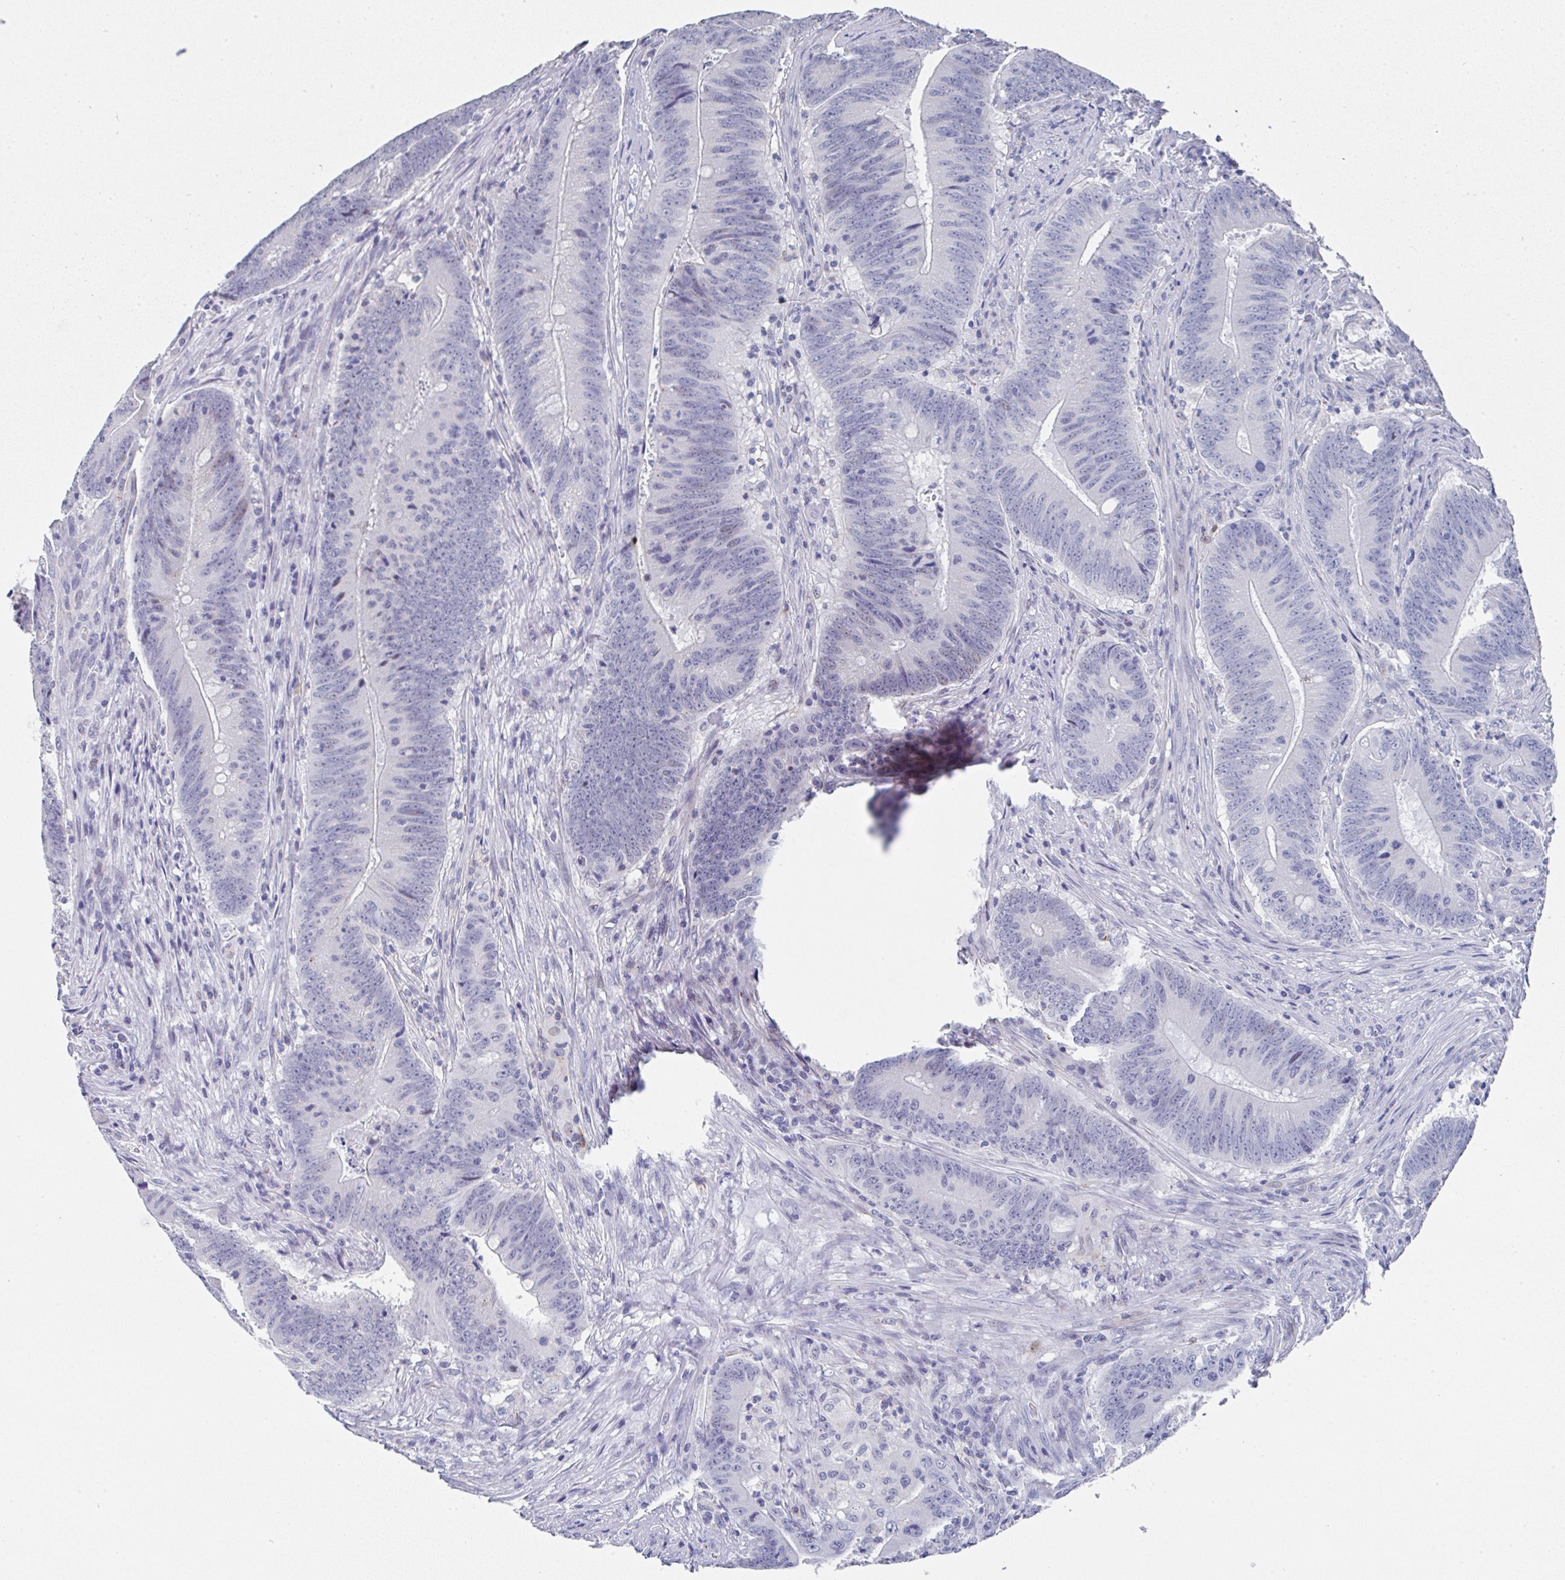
{"staining": {"intensity": "negative", "quantity": "none", "location": "none"}, "tissue": "colorectal cancer", "cell_type": "Tumor cells", "image_type": "cancer", "snomed": [{"axis": "morphology", "description": "Adenocarcinoma, NOS"}, {"axis": "topography", "description": "Colon"}], "caption": "The micrograph reveals no significant expression in tumor cells of adenocarcinoma (colorectal). The staining was performed using DAB (3,3'-diaminobenzidine) to visualize the protein expression in brown, while the nuclei were stained in blue with hematoxylin (Magnification: 20x).", "gene": "TNFRSF8", "patient": {"sex": "female", "age": 87}}